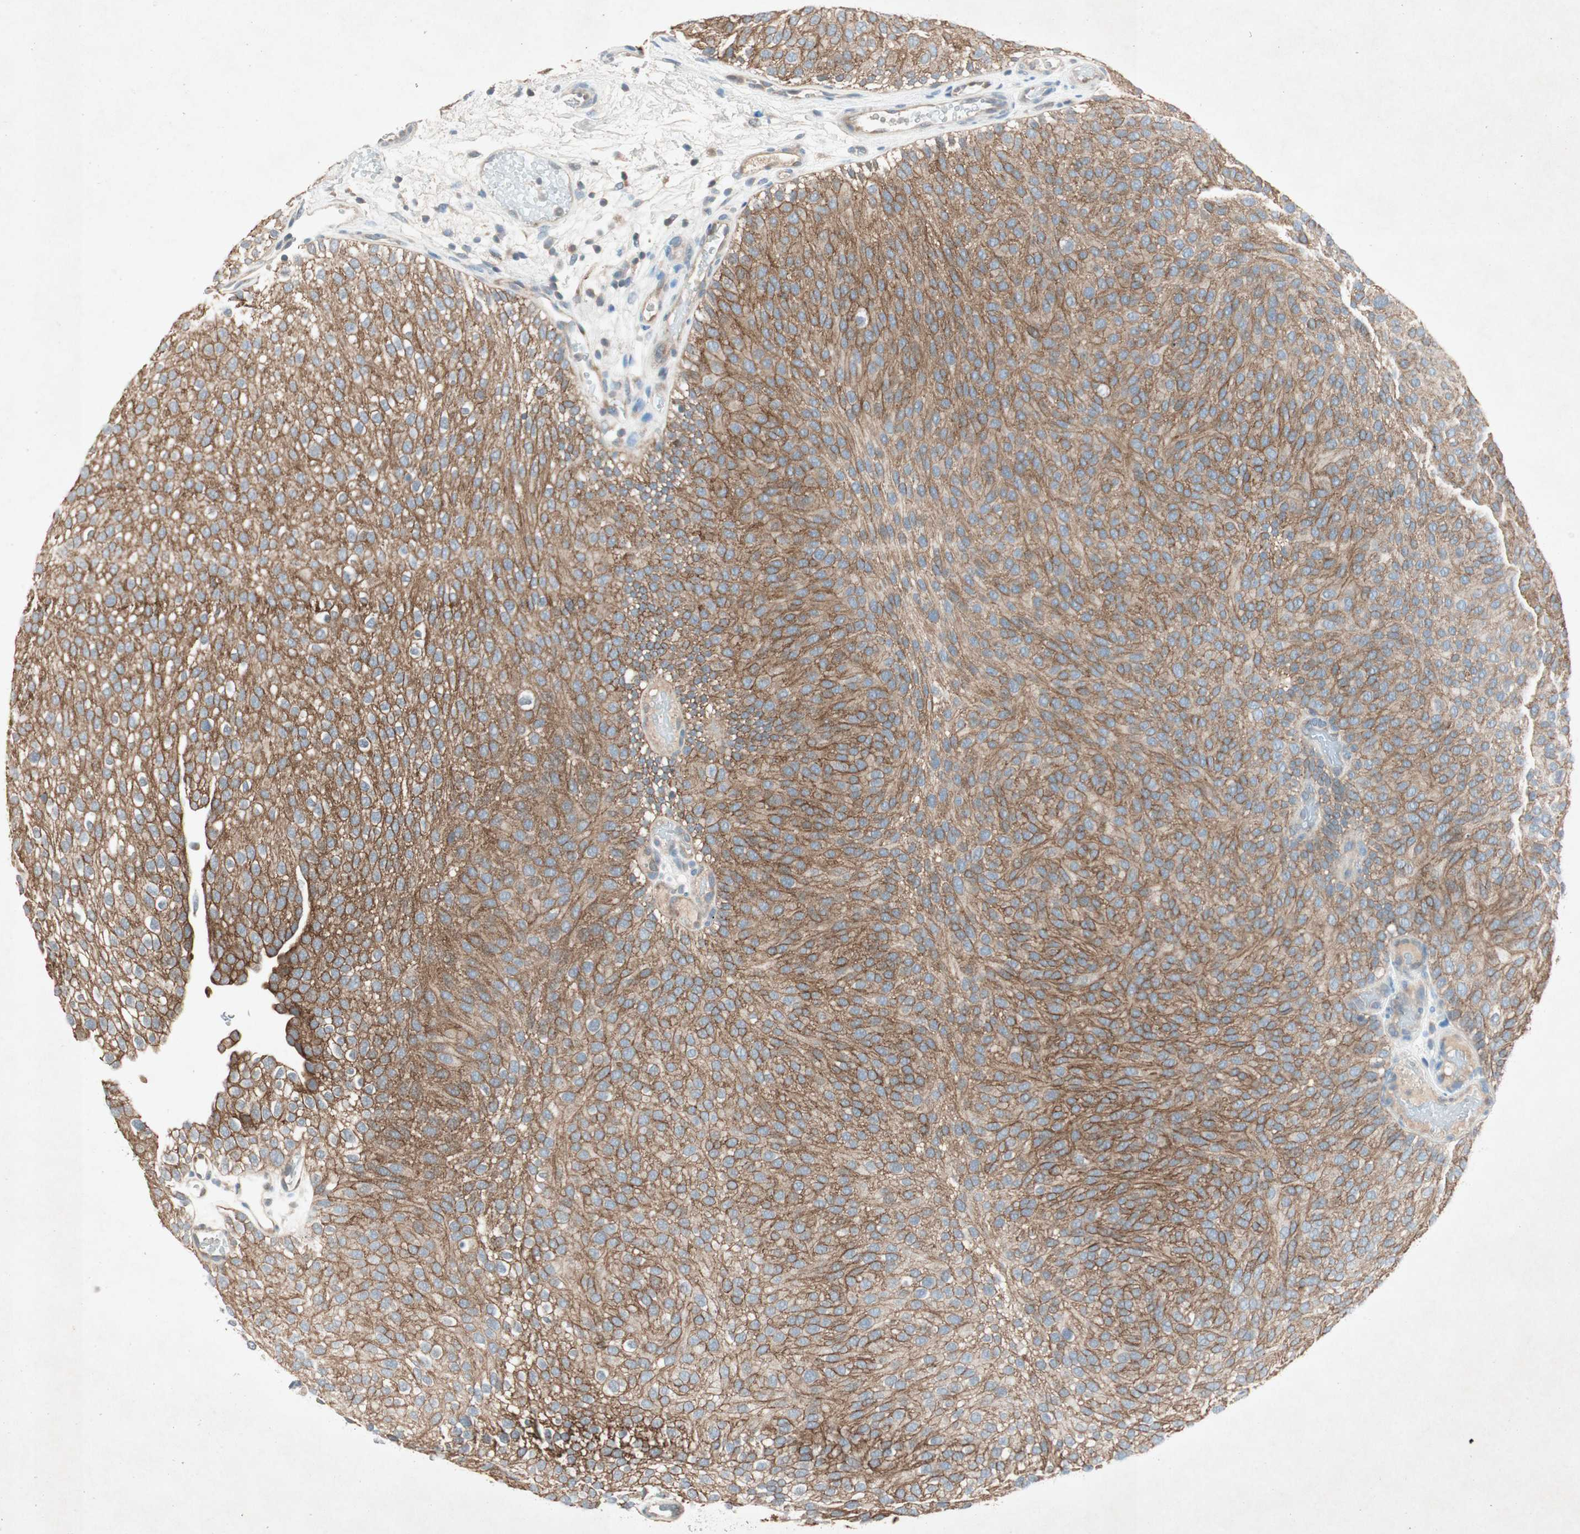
{"staining": {"intensity": "moderate", "quantity": ">75%", "location": "cytoplasmic/membranous"}, "tissue": "urothelial cancer", "cell_type": "Tumor cells", "image_type": "cancer", "snomed": [{"axis": "morphology", "description": "Urothelial carcinoma, Low grade"}, {"axis": "topography", "description": "Urinary bladder"}], "caption": "Immunohistochemistry of urothelial cancer shows medium levels of moderate cytoplasmic/membranous staining in about >75% of tumor cells.", "gene": "NKAIN1", "patient": {"sex": "male", "age": 78}}